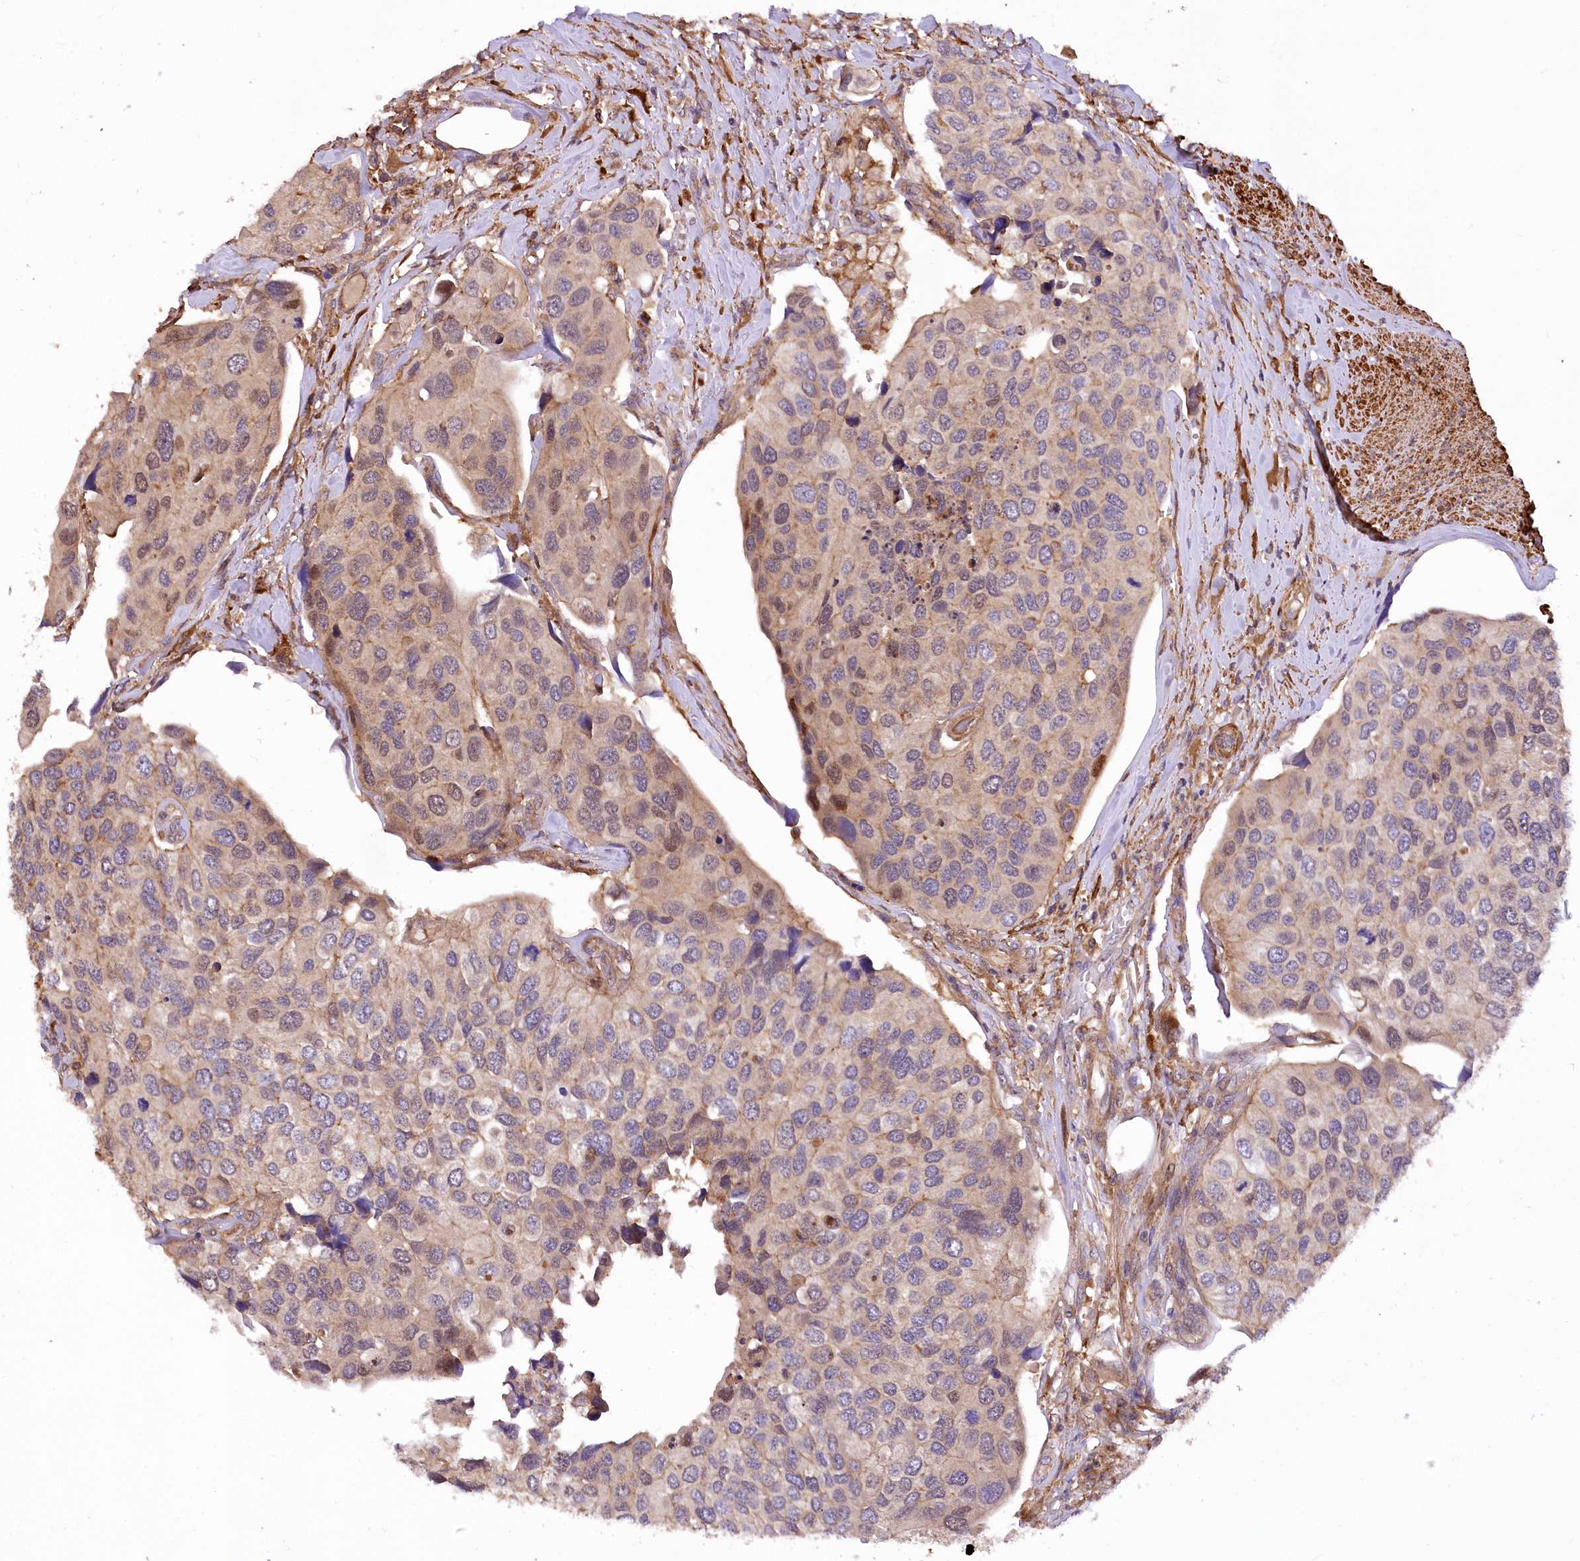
{"staining": {"intensity": "moderate", "quantity": "<25%", "location": "nuclear"}, "tissue": "urothelial cancer", "cell_type": "Tumor cells", "image_type": "cancer", "snomed": [{"axis": "morphology", "description": "Urothelial carcinoma, High grade"}, {"axis": "topography", "description": "Urinary bladder"}], "caption": "About <25% of tumor cells in high-grade urothelial carcinoma demonstrate moderate nuclear protein expression as visualized by brown immunohistochemical staining.", "gene": "DPP3", "patient": {"sex": "male", "age": 74}}